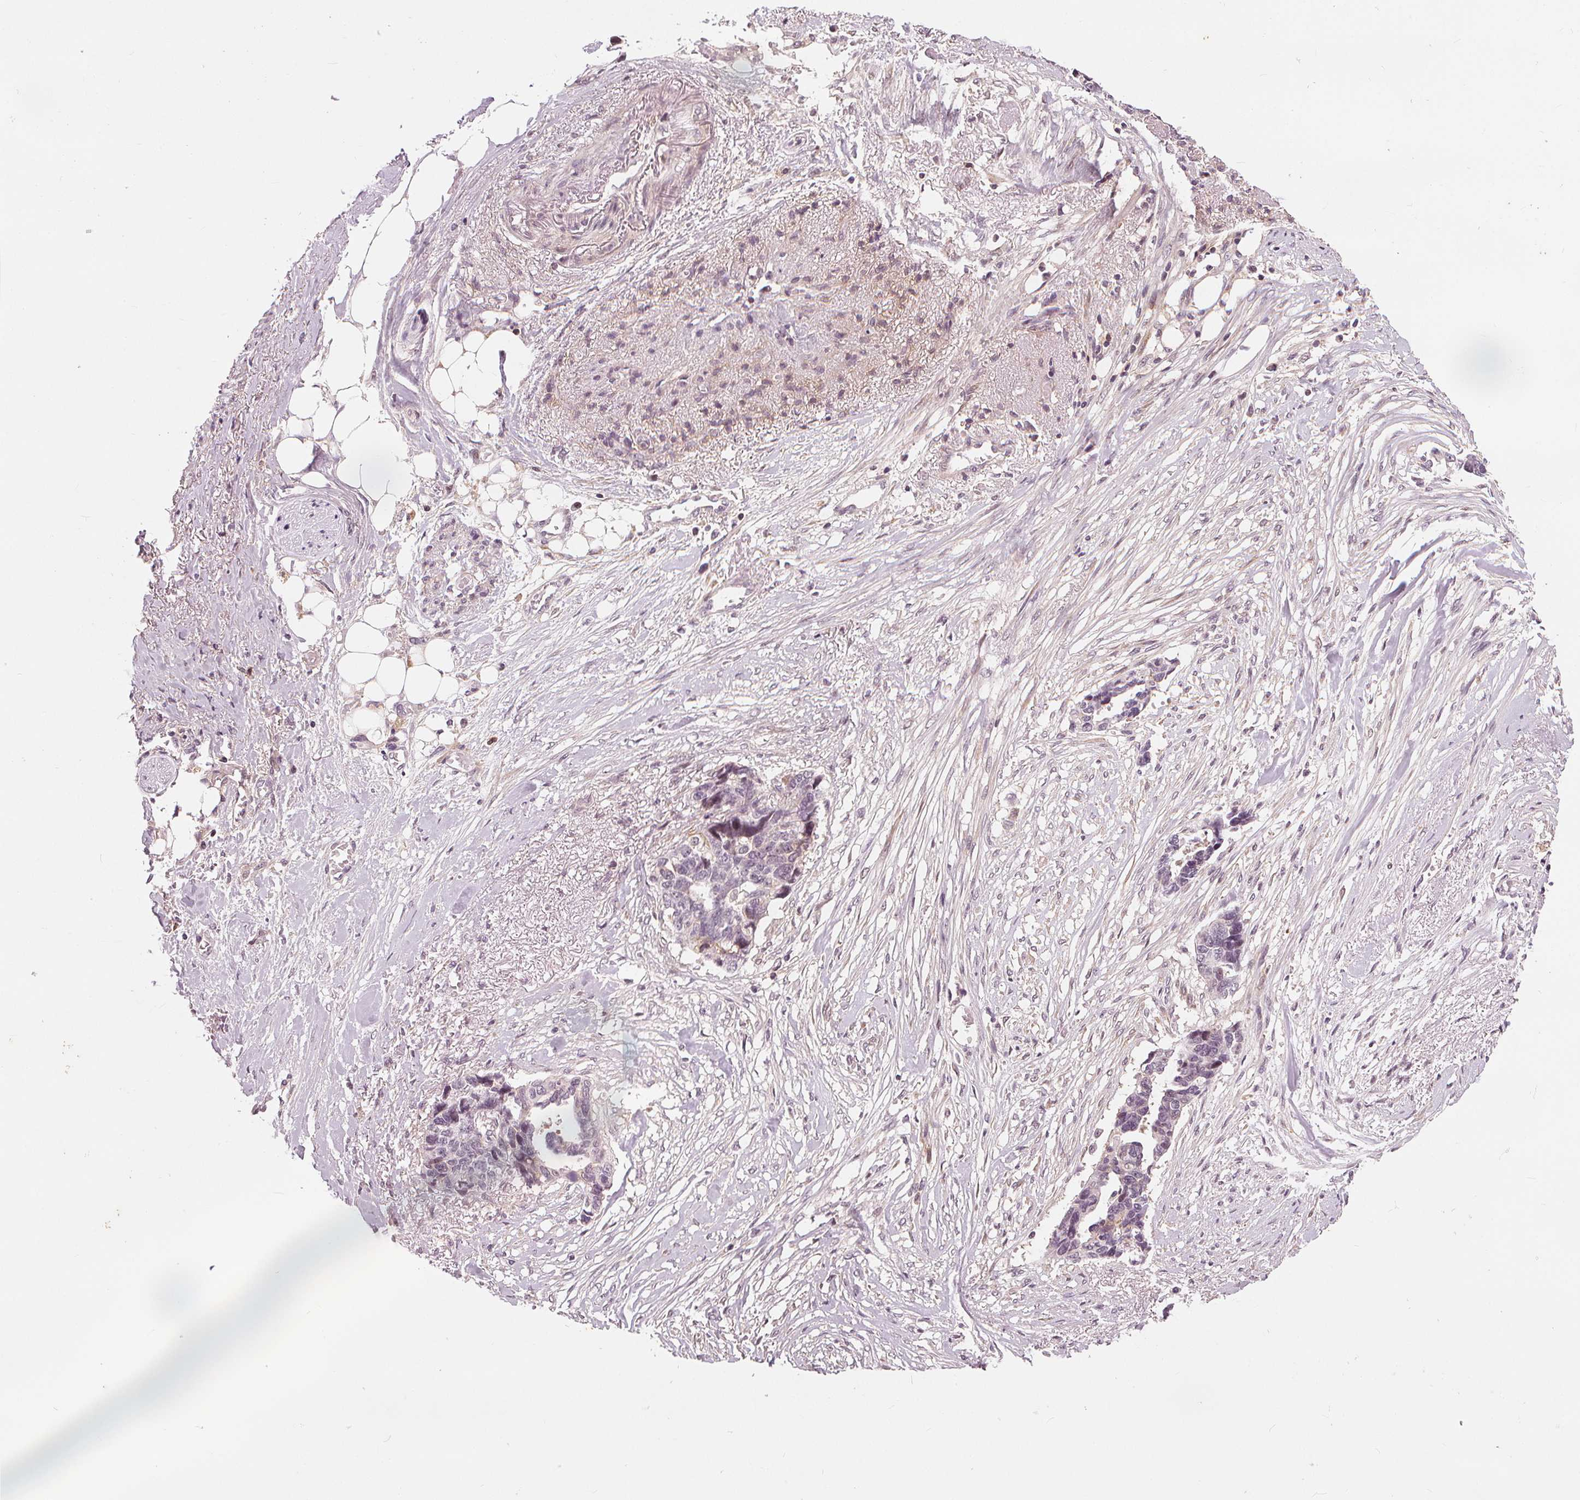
{"staining": {"intensity": "negative", "quantity": "none", "location": "none"}, "tissue": "ovarian cancer", "cell_type": "Tumor cells", "image_type": "cancer", "snomed": [{"axis": "morphology", "description": "Cystadenocarcinoma, serous, NOS"}, {"axis": "topography", "description": "Ovary"}], "caption": "An IHC micrograph of ovarian serous cystadenocarcinoma is shown. There is no staining in tumor cells of ovarian serous cystadenocarcinoma.", "gene": "SLC34A1", "patient": {"sex": "female", "age": 69}}